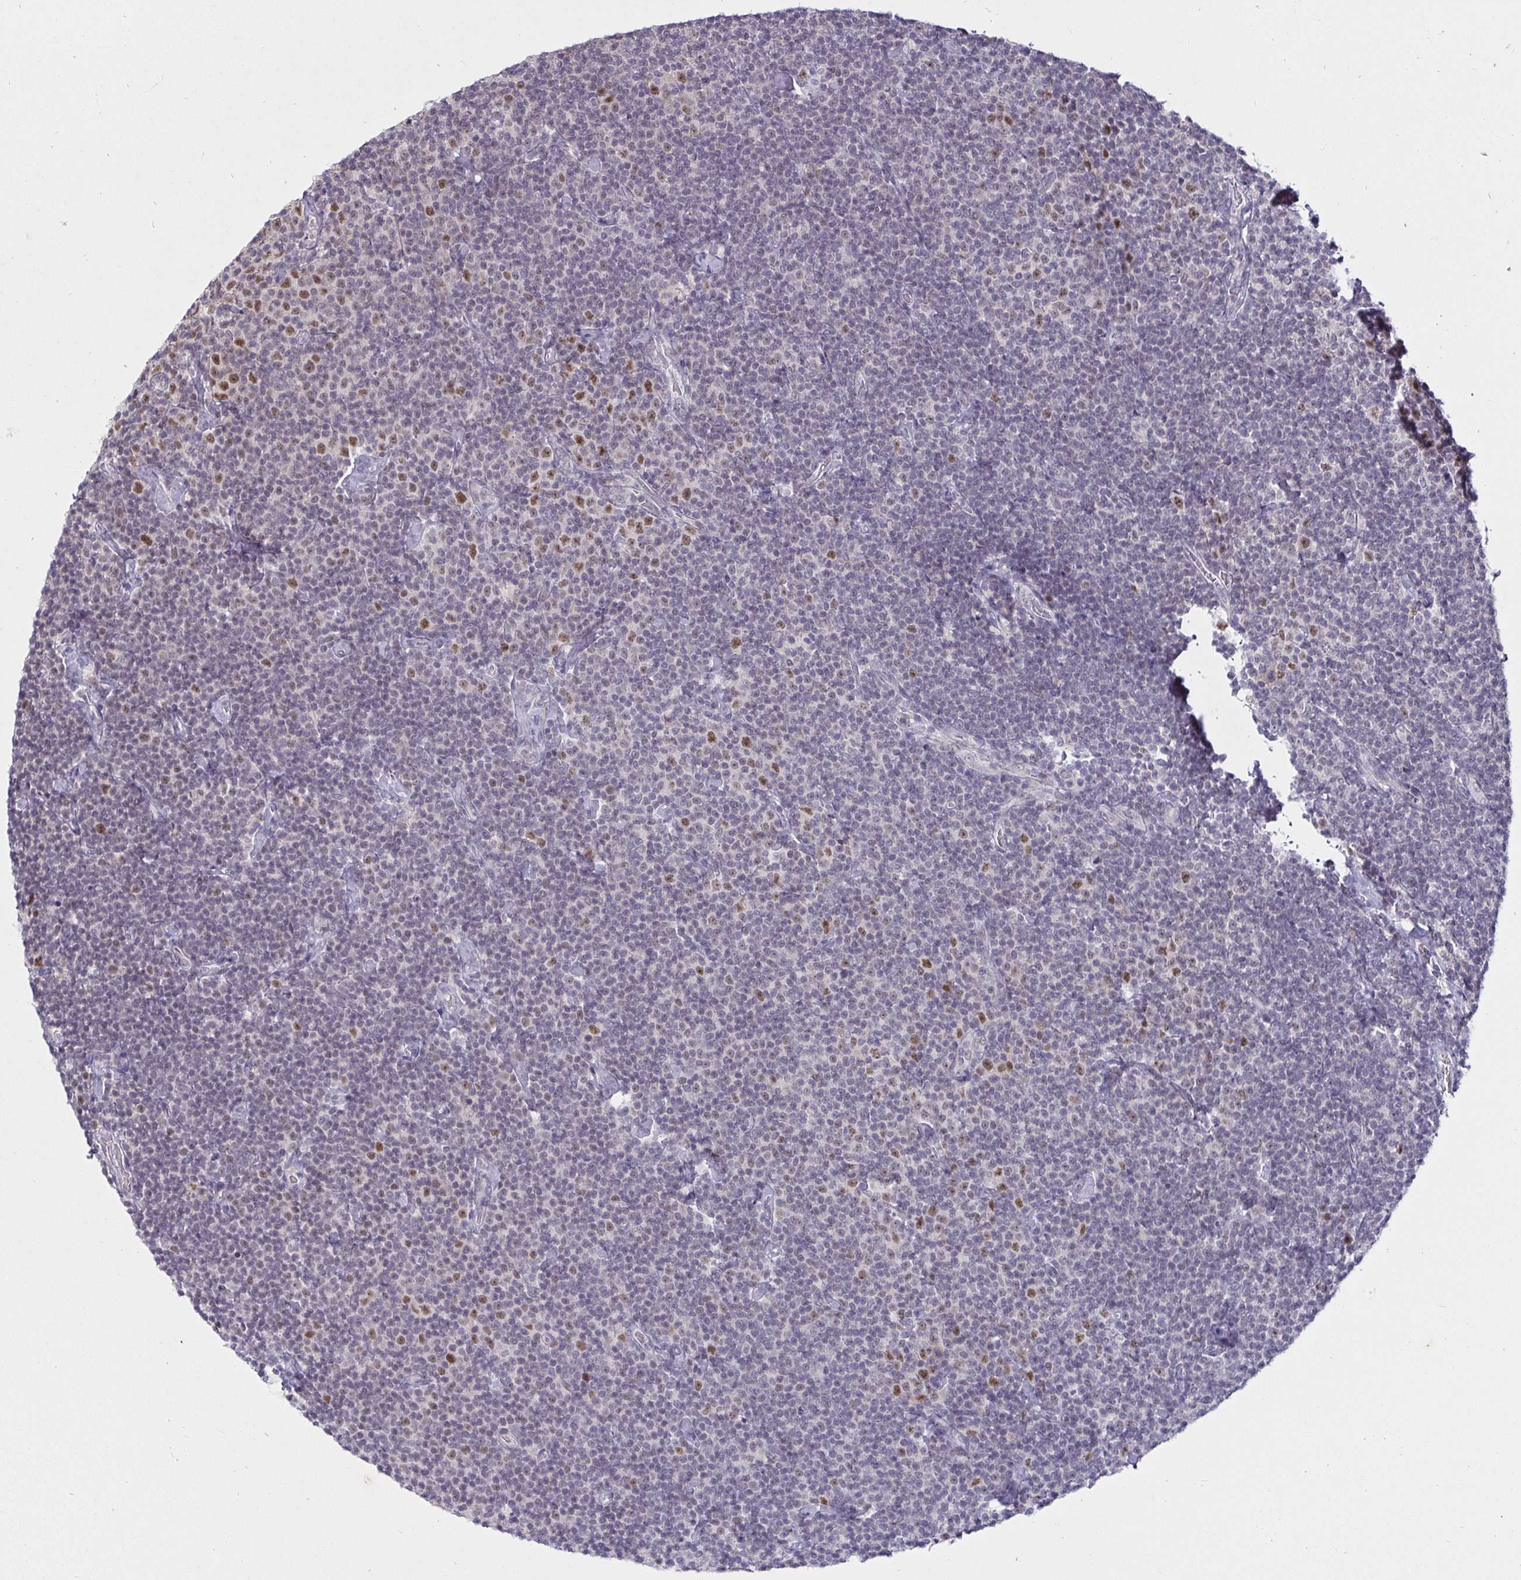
{"staining": {"intensity": "moderate", "quantity": "<25%", "location": "nuclear"}, "tissue": "lymphoma", "cell_type": "Tumor cells", "image_type": "cancer", "snomed": [{"axis": "morphology", "description": "Malignant lymphoma, non-Hodgkin's type, Low grade"}, {"axis": "topography", "description": "Lymph node"}], "caption": "Immunohistochemistry micrograph of neoplastic tissue: human lymphoma stained using immunohistochemistry shows low levels of moderate protein expression localized specifically in the nuclear of tumor cells, appearing as a nuclear brown color.", "gene": "MLH1", "patient": {"sex": "male", "age": 81}}